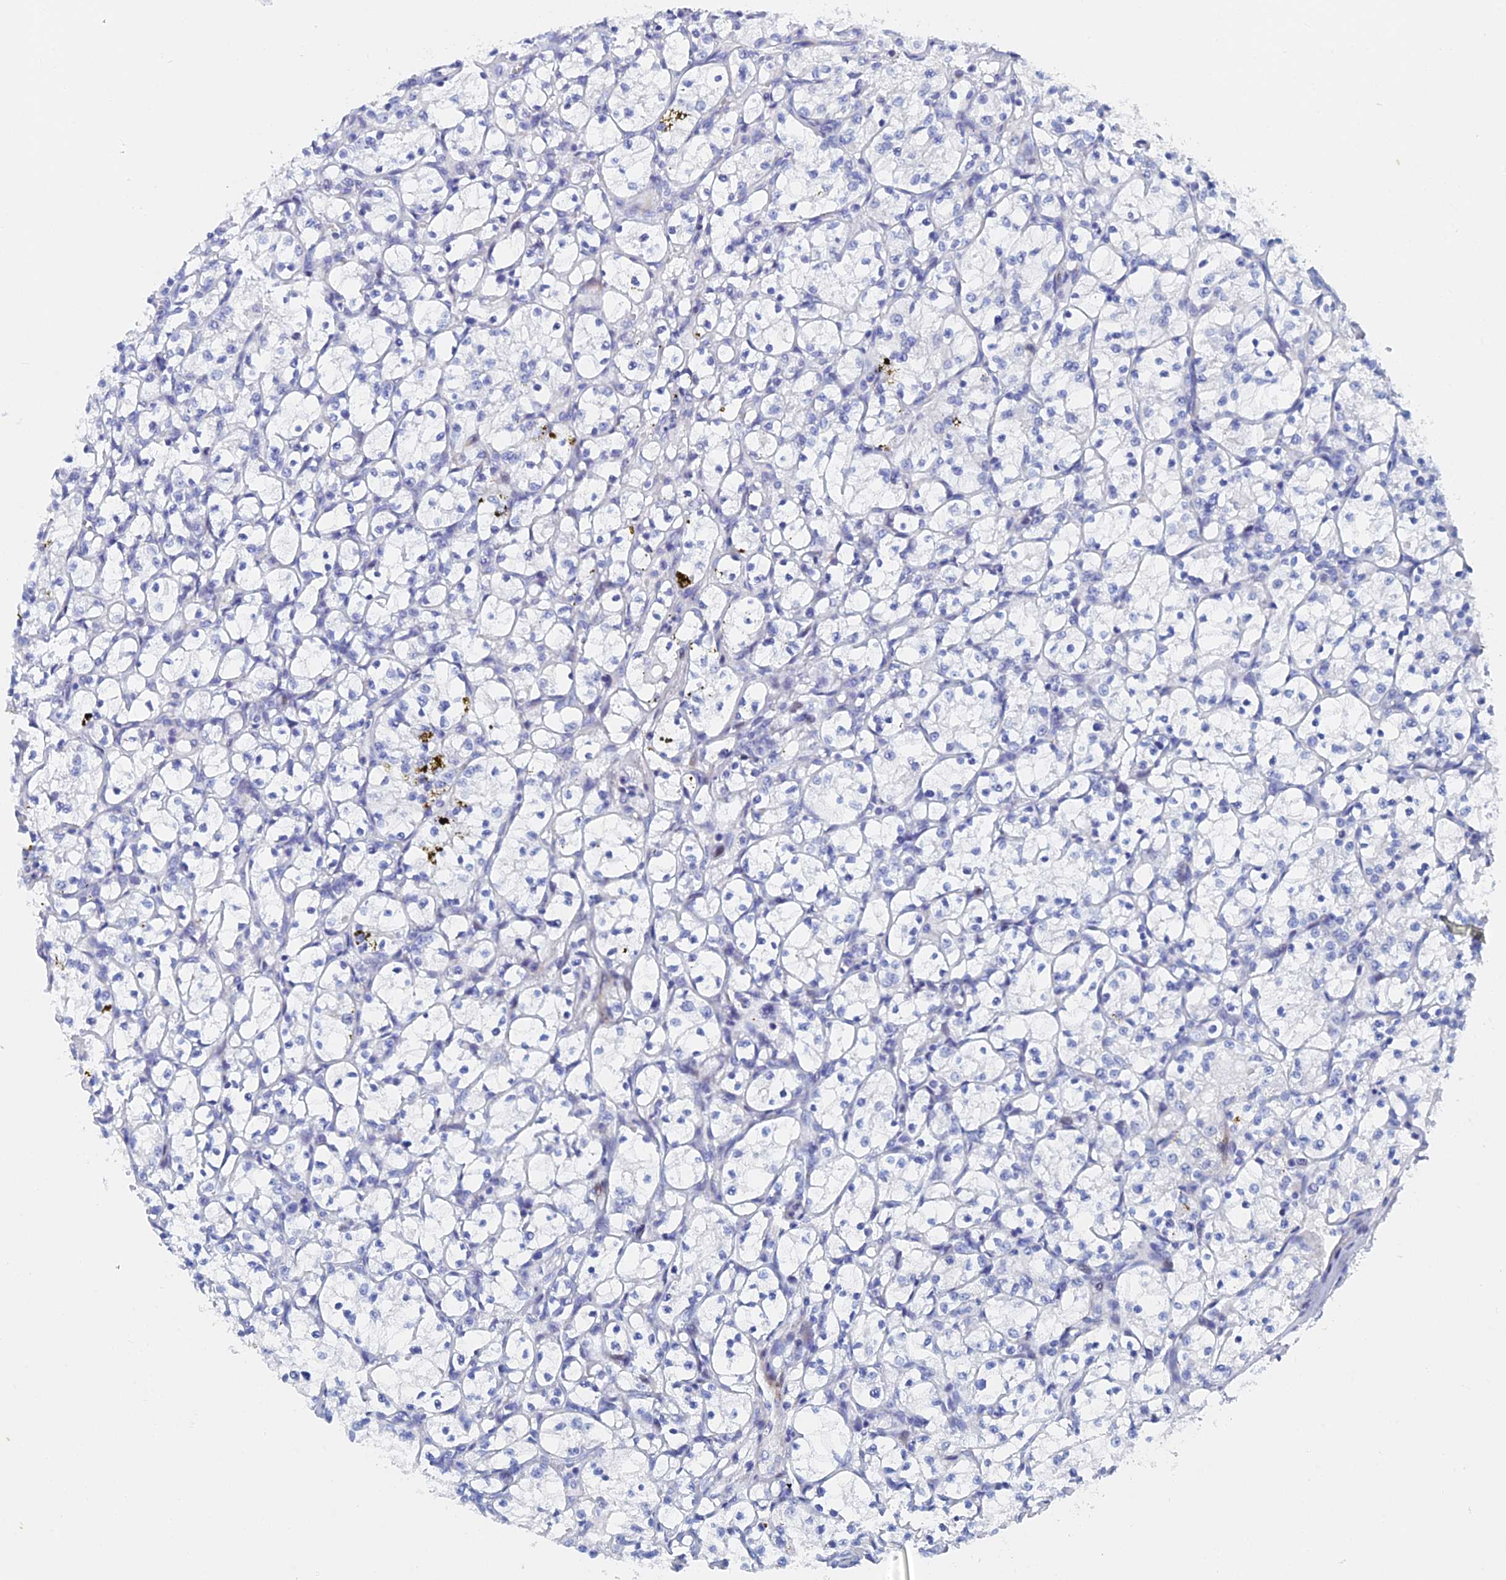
{"staining": {"intensity": "negative", "quantity": "none", "location": "none"}, "tissue": "renal cancer", "cell_type": "Tumor cells", "image_type": "cancer", "snomed": [{"axis": "morphology", "description": "Adenocarcinoma, NOS"}, {"axis": "topography", "description": "Kidney"}], "caption": "High power microscopy histopathology image of an immunohistochemistry (IHC) photomicrograph of adenocarcinoma (renal), revealing no significant expression in tumor cells.", "gene": "DRGX", "patient": {"sex": "female", "age": 69}}